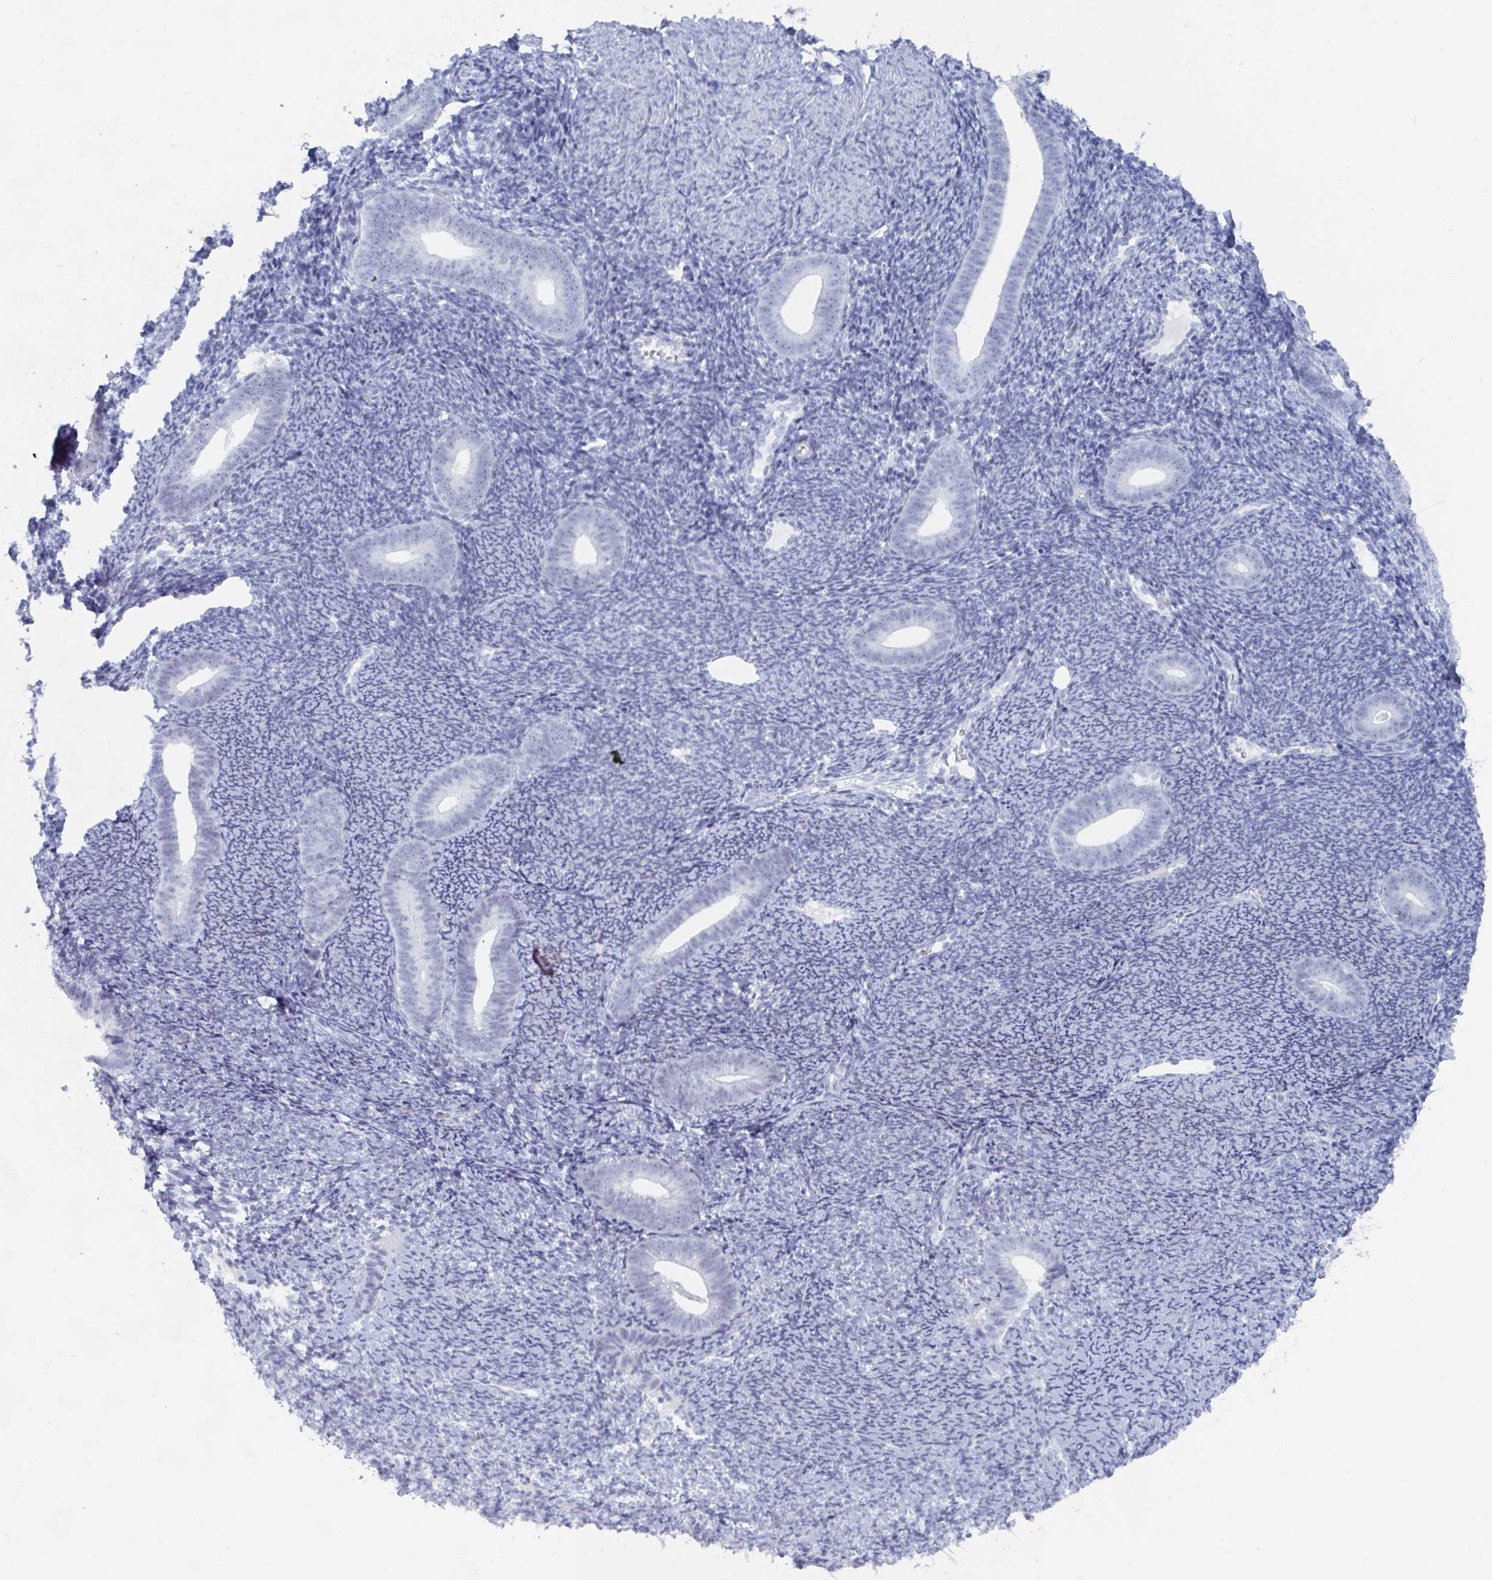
{"staining": {"intensity": "negative", "quantity": "none", "location": "none"}, "tissue": "endometrium", "cell_type": "Cells in endometrial stroma", "image_type": "normal", "snomed": [{"axis": "morphology", "description": "Normal tissue, NOS"}, {"axis": "topography", "description": "Endometrium"}], "caption": "Immunohistochemistry of normal endometrium displays no expression in cells in endometrial stroma.", "gene": "NR1H2", "patient": {"sex": "female", "age": 39}}